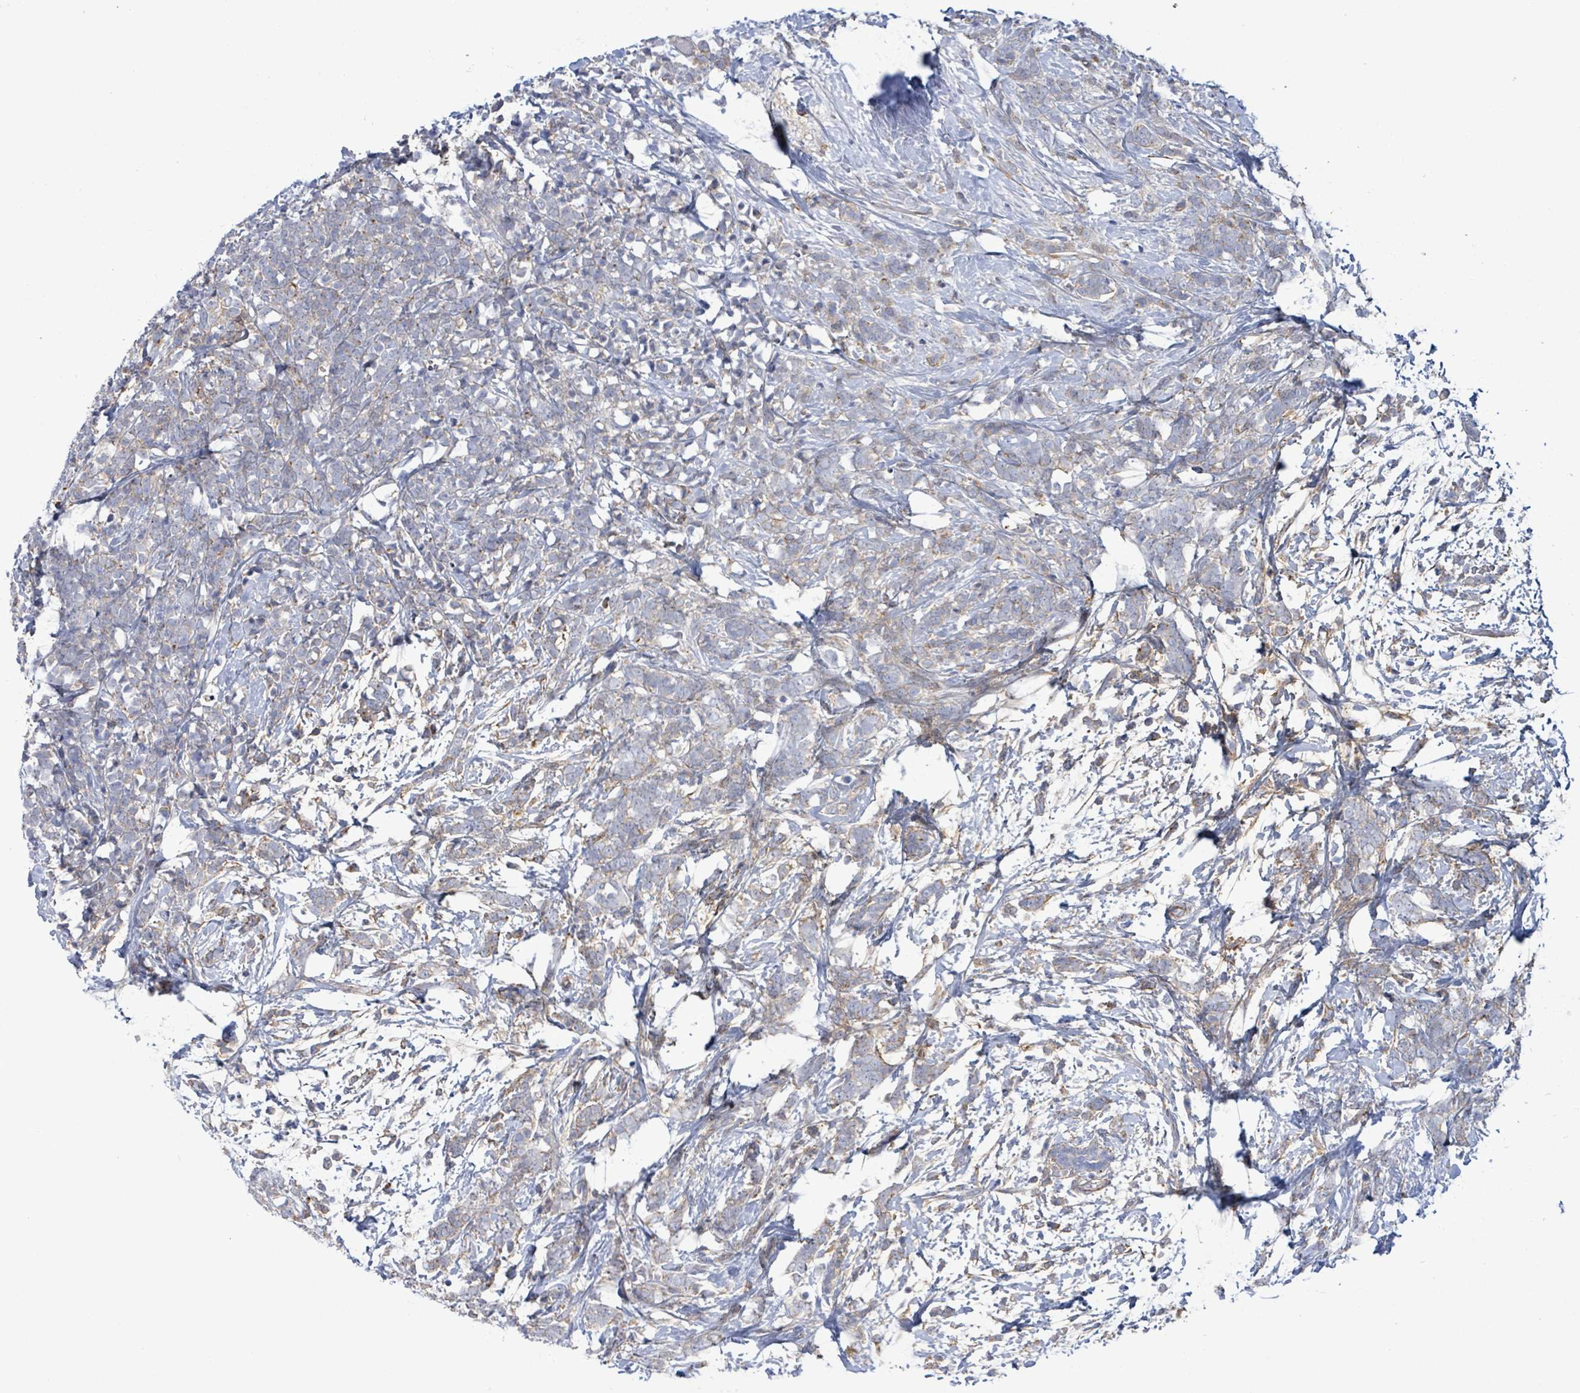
{"staining": {"intensity": "negative", "quantity": "none", "location": "none"}, "tissue": "breast cancer", "cell_type": "Tumor cells", "image_type": "cancer", "snomed": [{"axis": "morphology", "description": "Lobular carcinoma"}, {"axis": "topography", "description": "Breast"}], "caption": "An immunohistochemistry image of breast lobular carcinoma is shown. There is no staining in tumor cells of breast lobular carcinoma. (DAB immunohistochemistry visualized using brightfield microscopy, high magnification).", "gene": "DMRTC1B", "patient": {"sex": "female", "age": 58}}